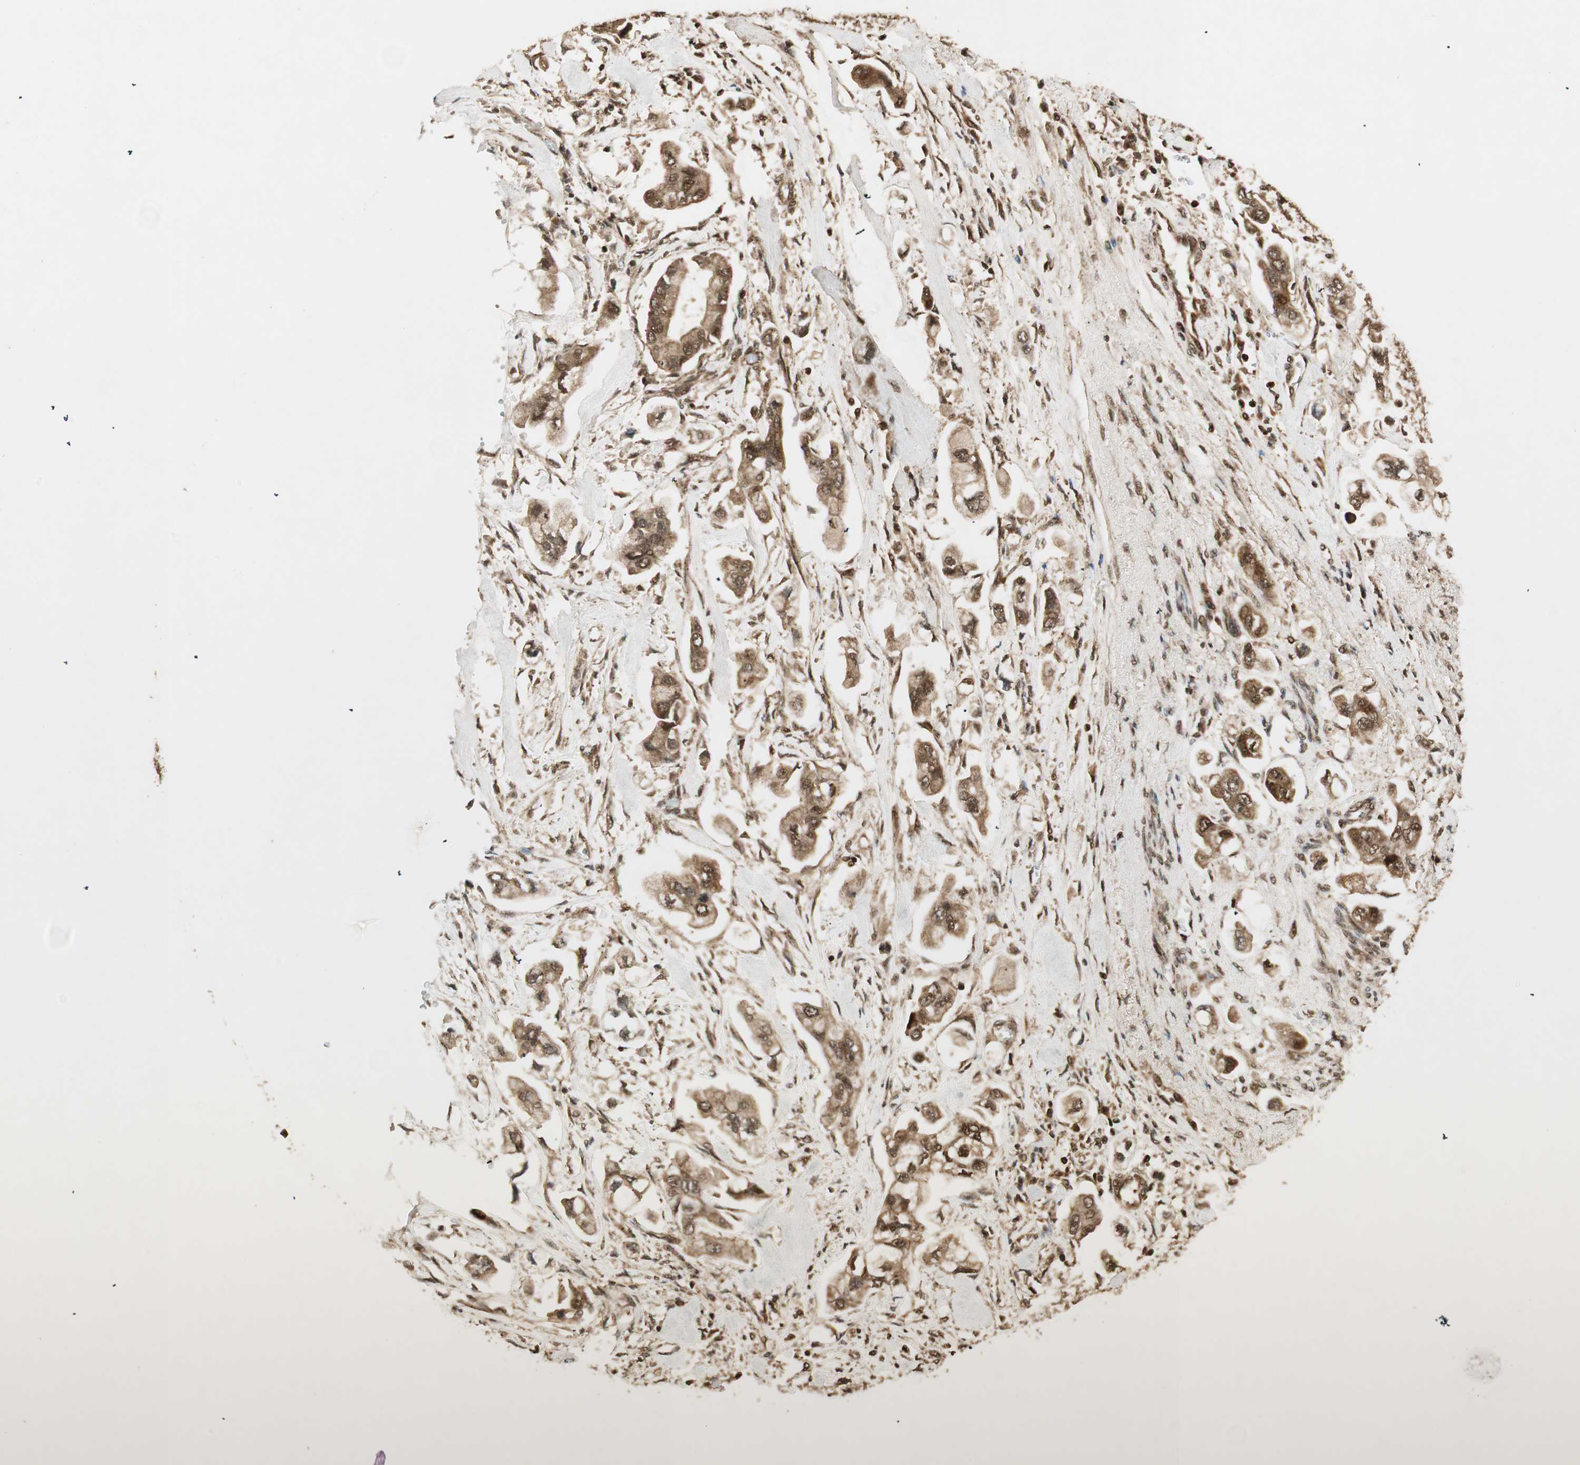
{"staining": {"intensity": "moderate", "quantity": ">75%", "location": "cytoplasmic/membranous,nuclear"}, "tissue": "stomach cancer", "cell_type": "Tumor cells", "image_type": "cancer", "snomed": [{"axis": "morphology", "description": "Adenocarcinoma, NOS"}, {"axis": "topography", "description": "Stomach"}], "caption": "Moderate cytoplasmic/membranous and nuclear positivity for a protein is appreciated in approximately >75% of tumor cells of stomach adenocarcinoma using immunohistochemistry (IHC).", "gene": "RPA3", "patient": {"sex": "male", "age": 62}}